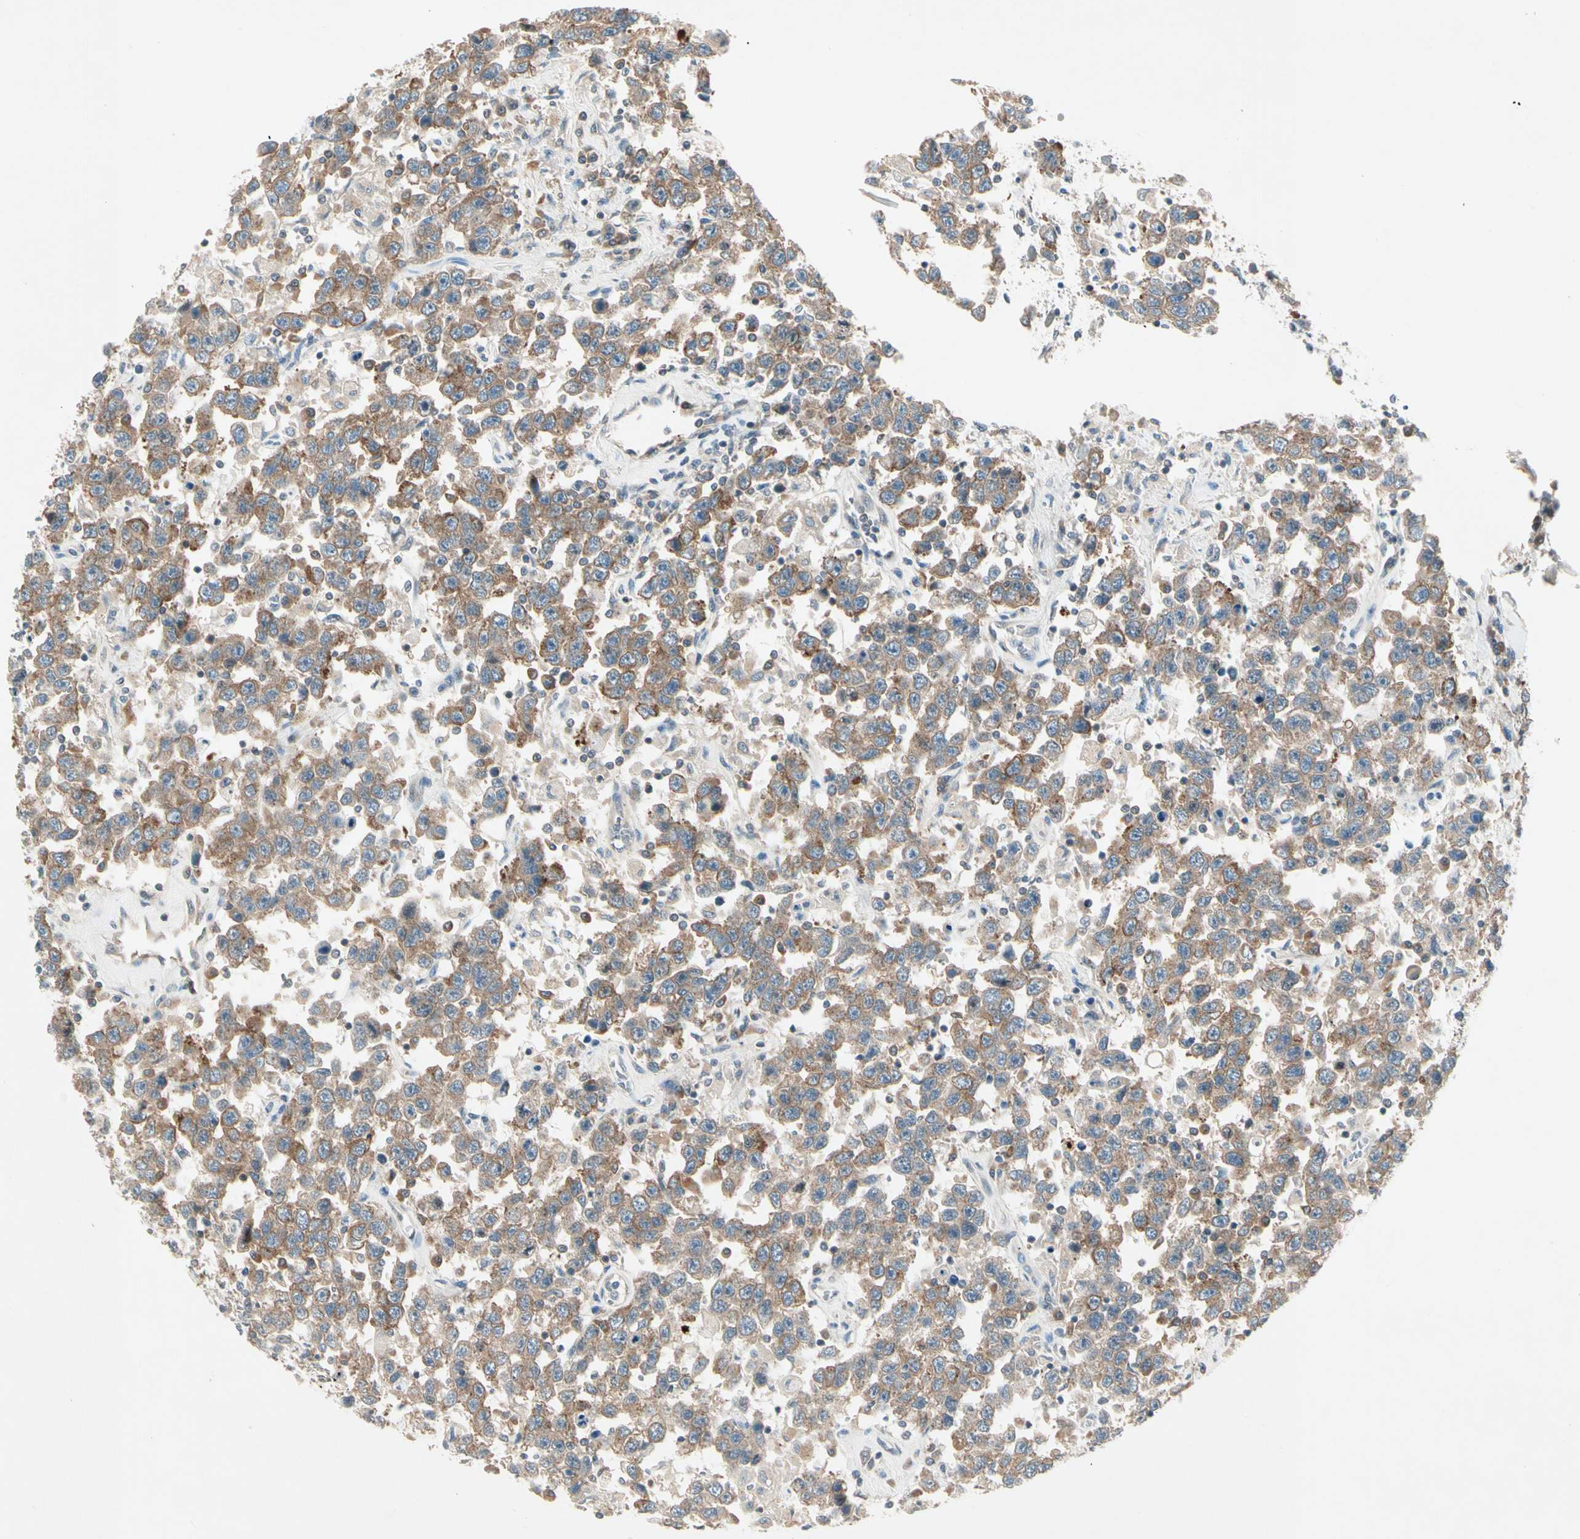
{"staining": {"intensity": "moderate", "quantity": ">75%", "location": "cytoplasmic/membranous"}, "tissue": "testis cancer", "cell_type": "Tumor cells", "image_type": "cancer", "snomed": [{"axis": "morphology", "description": "Seminoma, NOS"}, {"axis": "topography", "description": "Testis"}], "caption": "Protein staining of testis cancer tissue demonstrates moderate cytoplasmic/membranous staining in approximately >75% of tumor cells.", "gene": "IL1R1", "patient": {"sex": "male", "age": 41}}